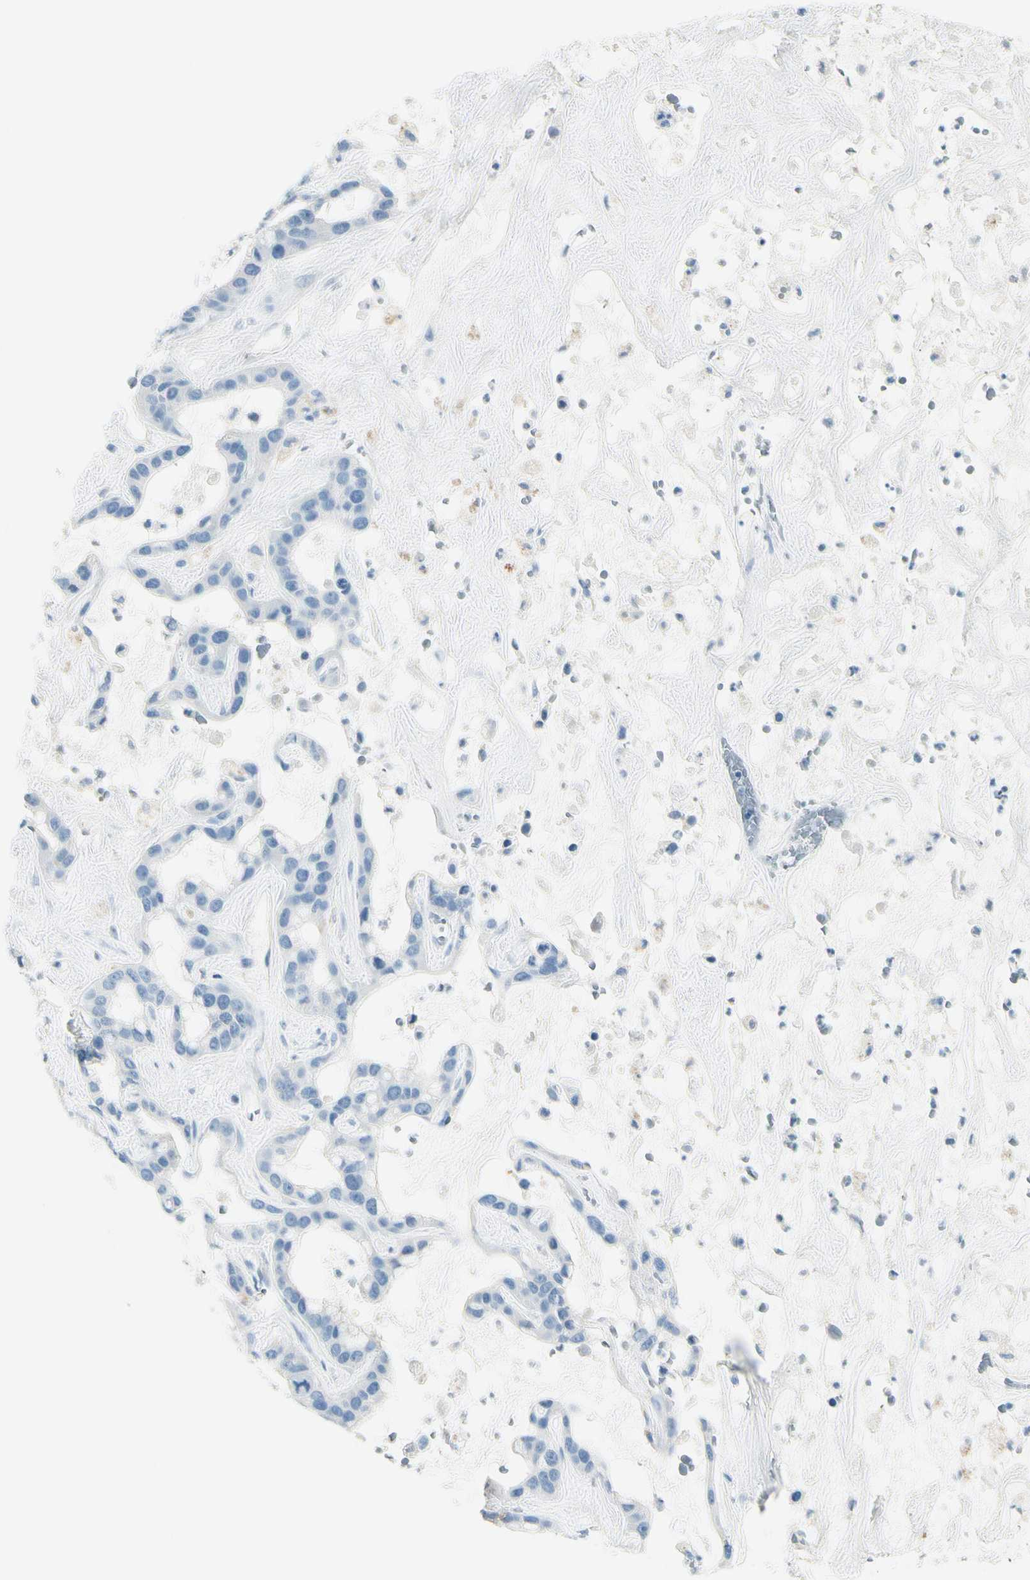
{"staining": {"intensity": "negative", "quantity": "none", "location": "none"}, "tissue": "liver cancer", "cell_type": "Tumor cells", "image_type": "cancer", "snomed": [{"axis": "morphology", "description": "Cholangiocarcinoma"}, {"axis": "topography", "description": "Liver"}], "caption": "Immunohistochemistry (IHC) of human liver cancer displays no staining in tumor cells. (DAB (3,3'-diaminobenzidine) IHC, high magnification).", "gene": "PEBP1", "patient": {"sex": "female", "age": 65}}